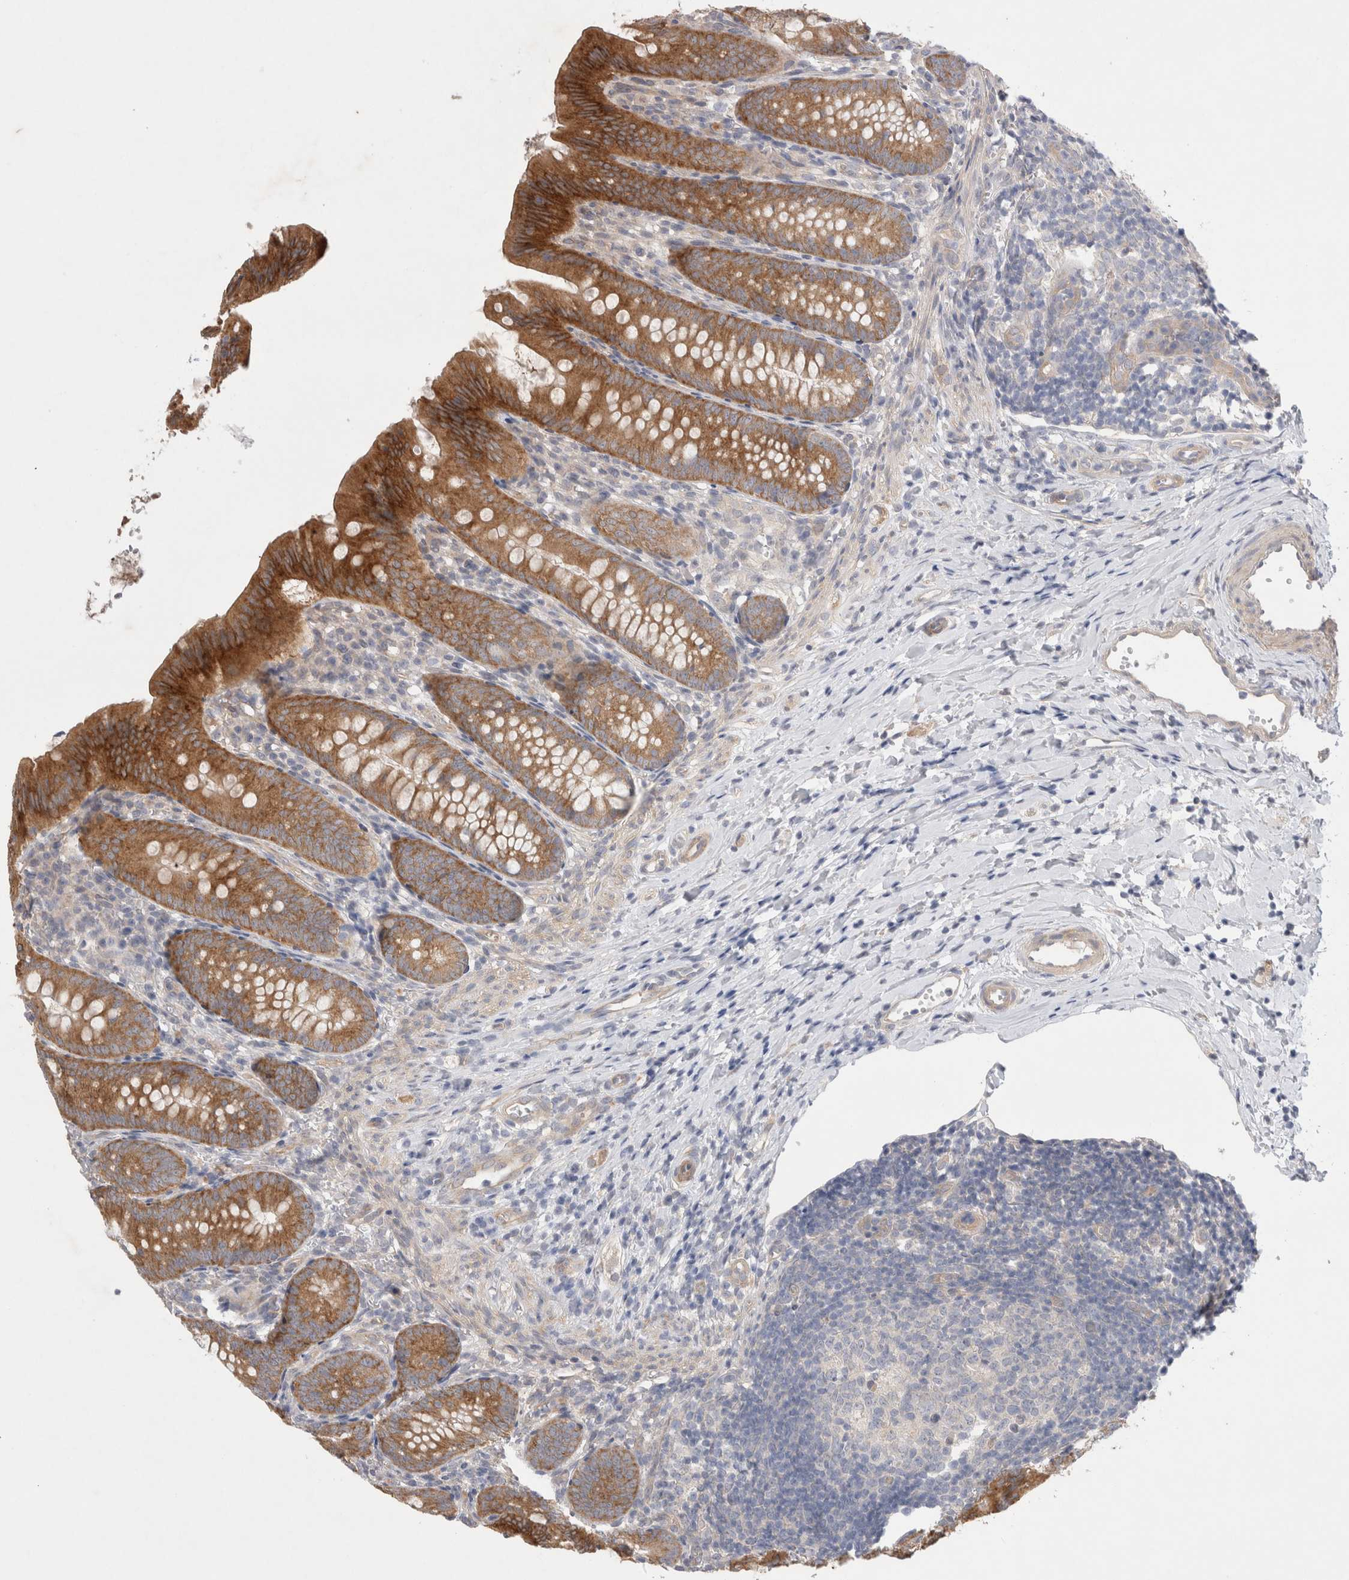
{"staining": {"intensity": "strong", "quantity": ">75%", "location": "cytoplasmic/membranous"}, "tissue": "appendix", "cell_type": "Glandular cells", "image_type": "normal", "snomed": [{"axis": "morphology", "description": "Normal tissue, NOS"}, {"axis": "topography", "description": "Appendix"}], "caption": "Protein expression by IHC displays strong cytoplasmic/membranous staining in about >75% of glandular cells in normal appendix.", "gene": "WIPF2", "patient": {"sex": "male", "age": 1}}